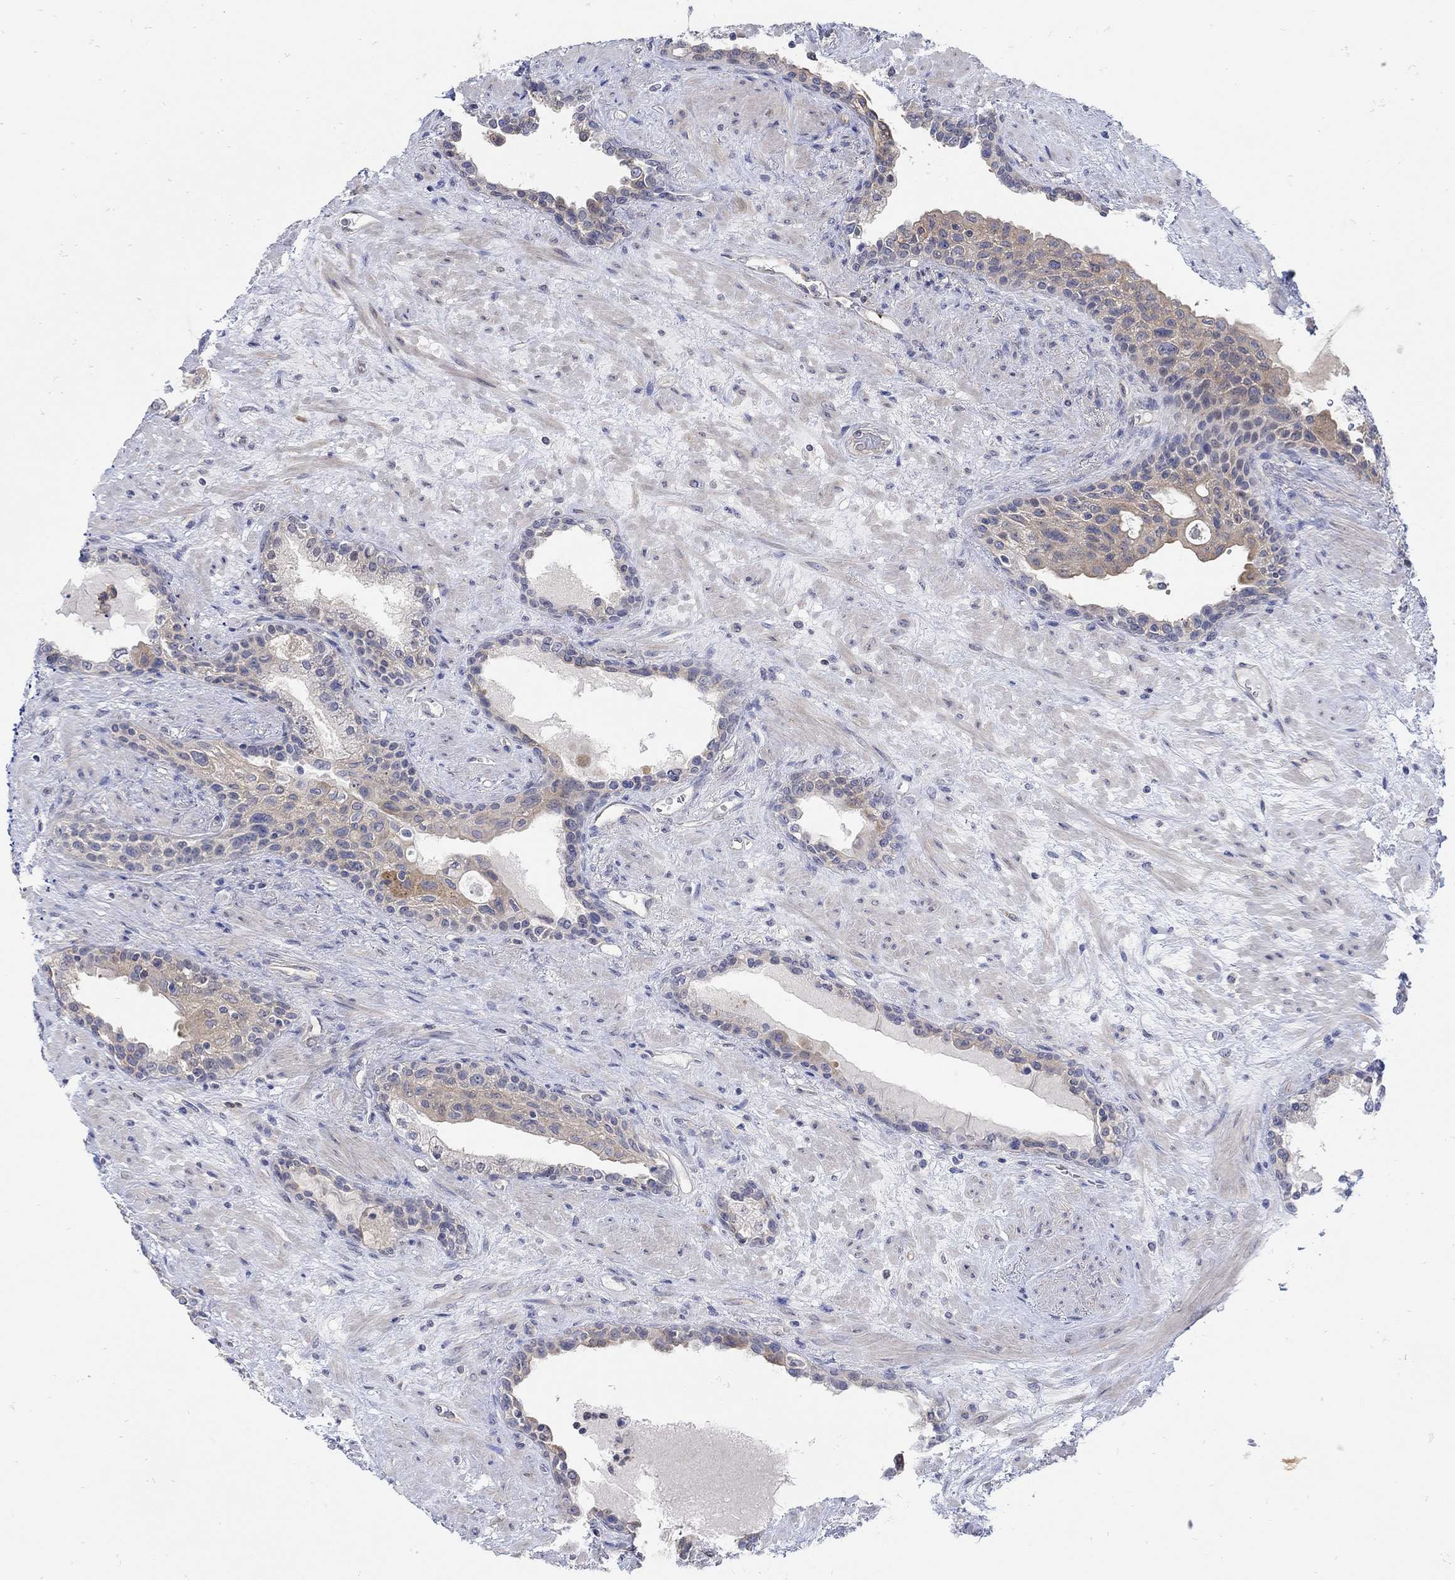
{"staining": {"intensity": "weak", "quantity": "25%-75%", "location": "cytoplasmic/membranous"}, "tissue": "prostate", "cell_type": "Glandular cells", "image_type": "normal", "snomed": [{"axis": "morphology", "description": "Normal tissue, NOS"}, {"axis": "topography", "description": "Prostate"}], "caption": "An immunohistochemistry histopathology image of benign tissue is shown. Protein staining in brown labels weak cytoplasmic/membranous positivity in prostate within glandular cells.", "gene": "TEKT3", "patient": {"sex": "male", "age": 63}}